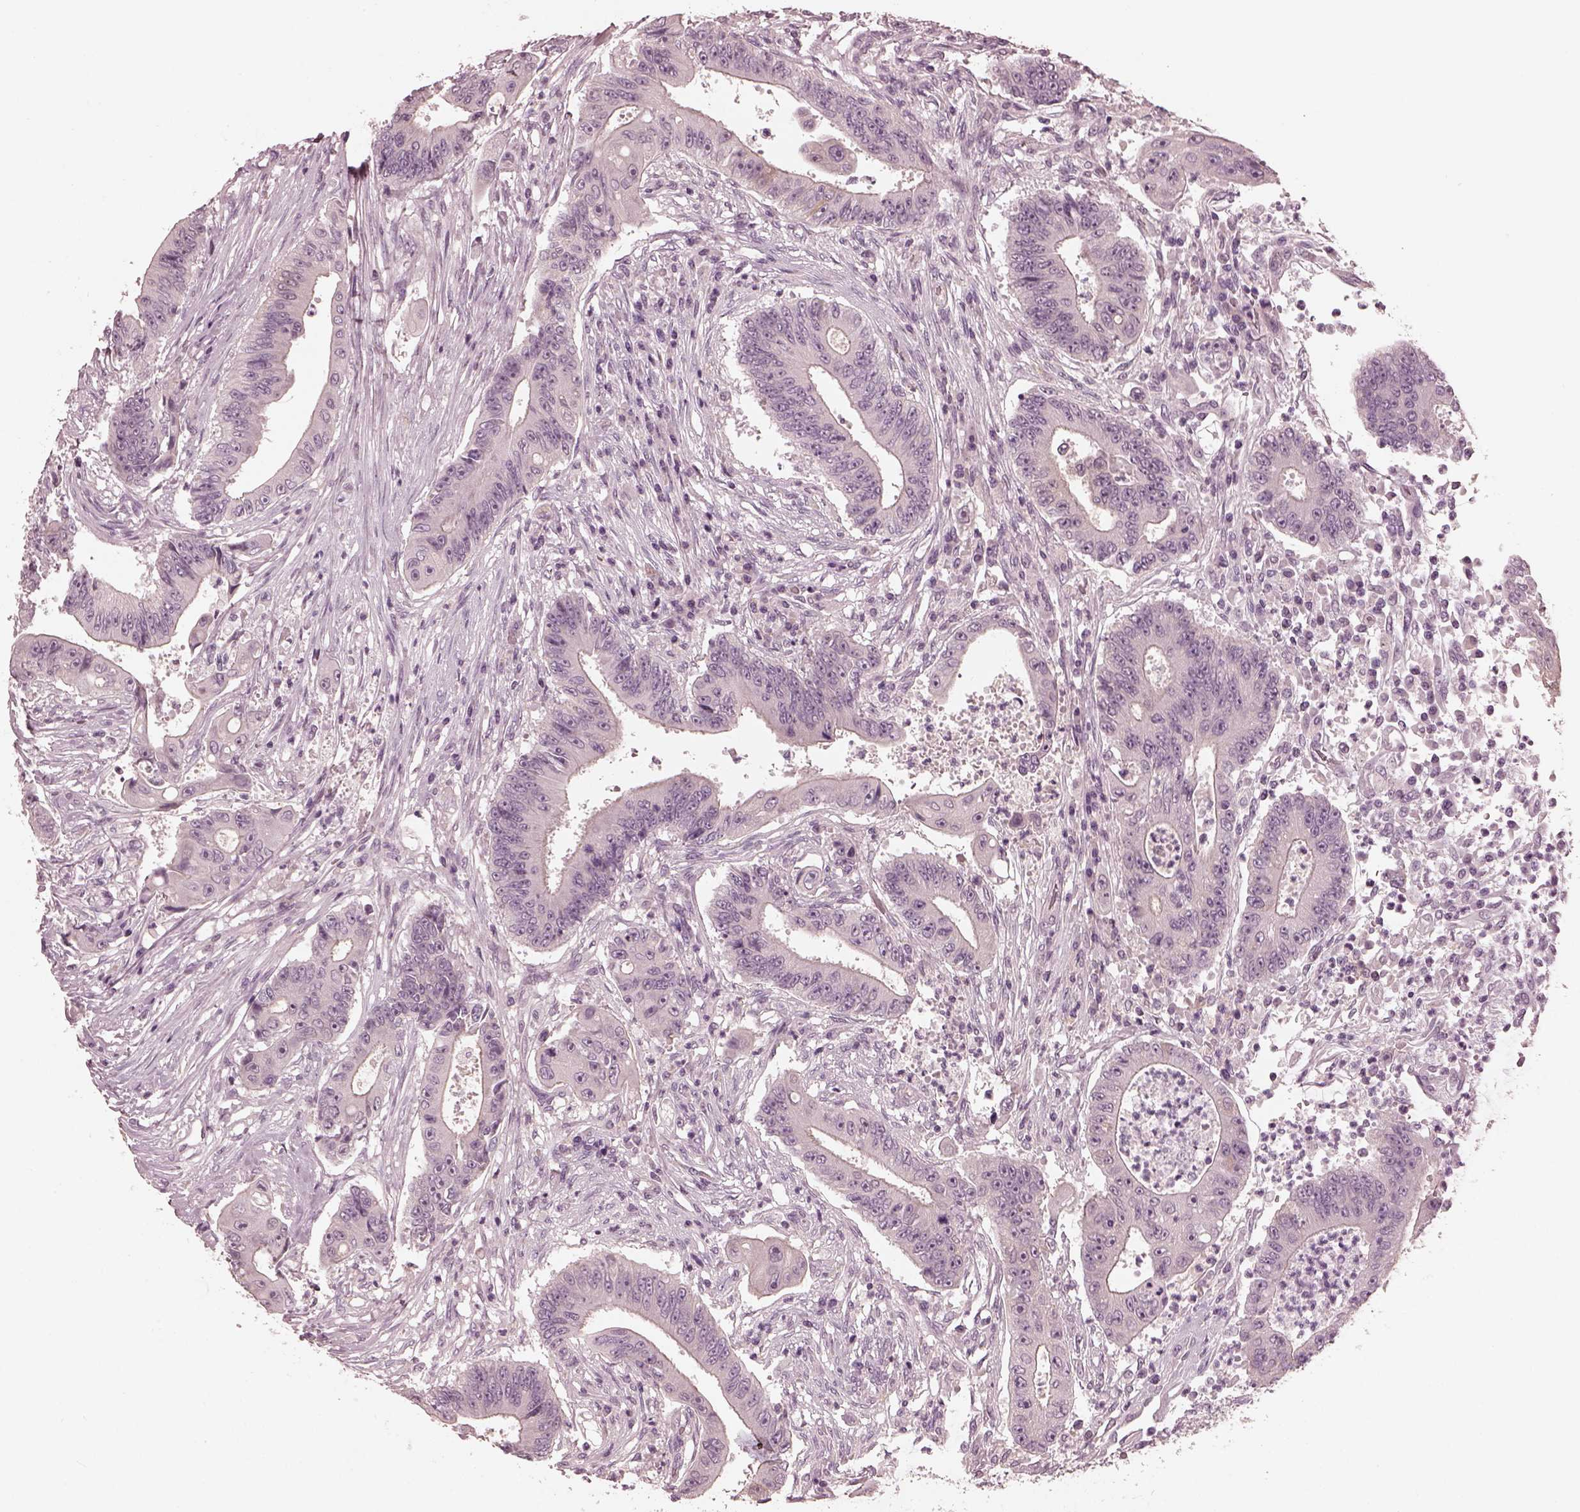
{"staining": {"intensity": "negative", "quantity": "none", "location": "none"}, "tissue": "colorectal cancer", "cell_type": "Tumor cells", "image_type": "cancer", "snomed": [{"axis": "morphology", "description": "Adenocarcinoma, NOS"}, {"axis": "topography", "description": "Rectum"}], "caption": "Tumor cells show no significant expression in adenocarcinoma (colorectal). (DAB IHC visualized using brightfield microscopy, high magnification).", "gene": "OPTC", "patient": {"sex": "male", "age": 54}}